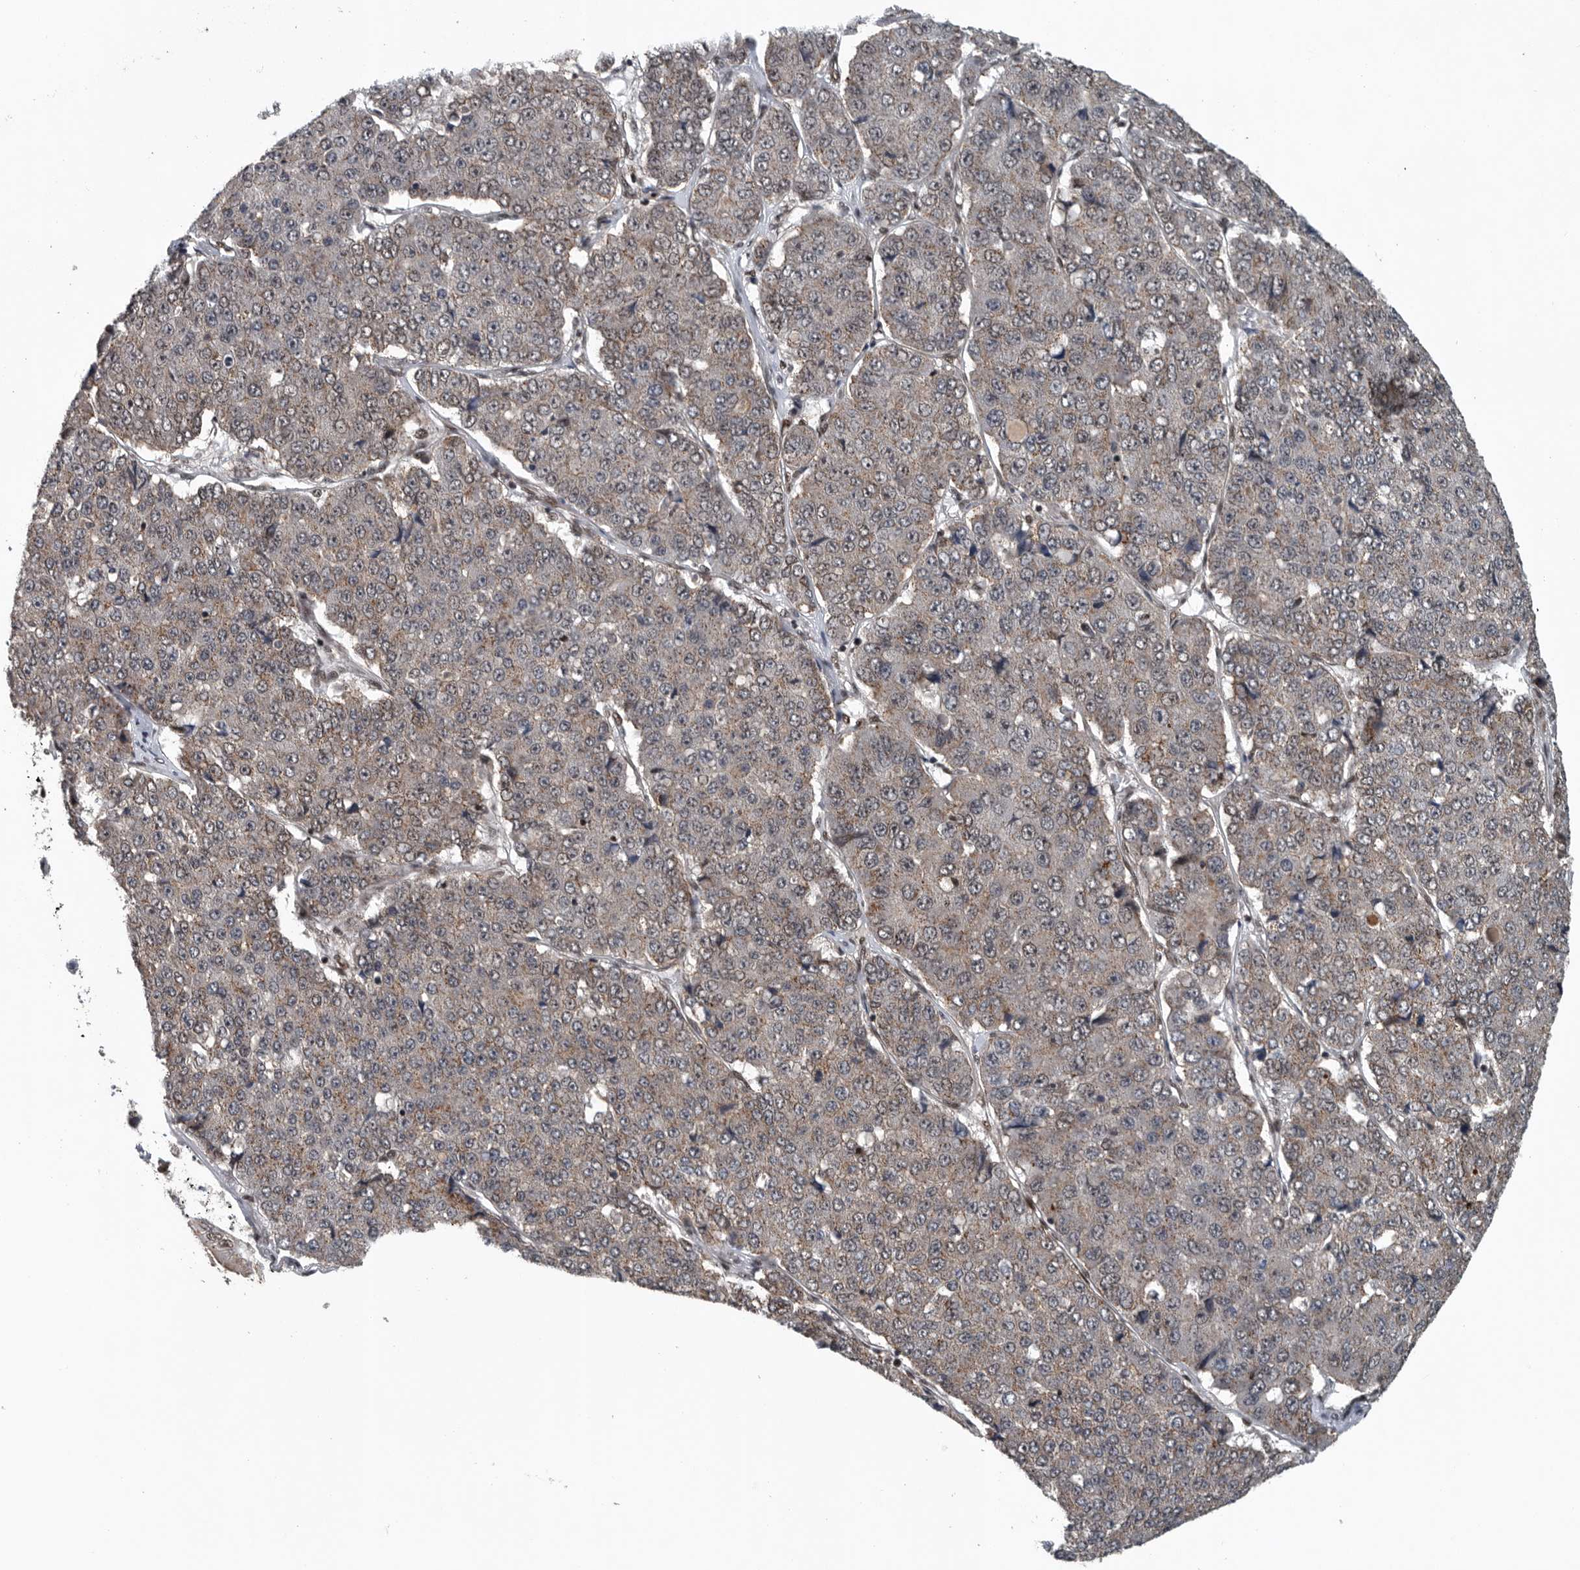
{"staining": {"intensity": "weak", "quantity": ">75%", "location": "cytoplasmic/membranous"}, "tissue": "pancreatic cancer", "cell_type": "Tumor cells", "image_type": "cancer", "snomed": [{"axis": "morphology", "description": "Adenocarcinoma, NOS"}, {"axis": "topography", "description": "Pancreas"}], "caption": "There is low levels of weak cytoplasmic/membranous expression in tumor cells of adenocarcinoma (pancreatic), as demonstrated by immunohistochemical staining (brown color).", "gene": "SENP7", "patient": {"sex": "male", "age": 50}}